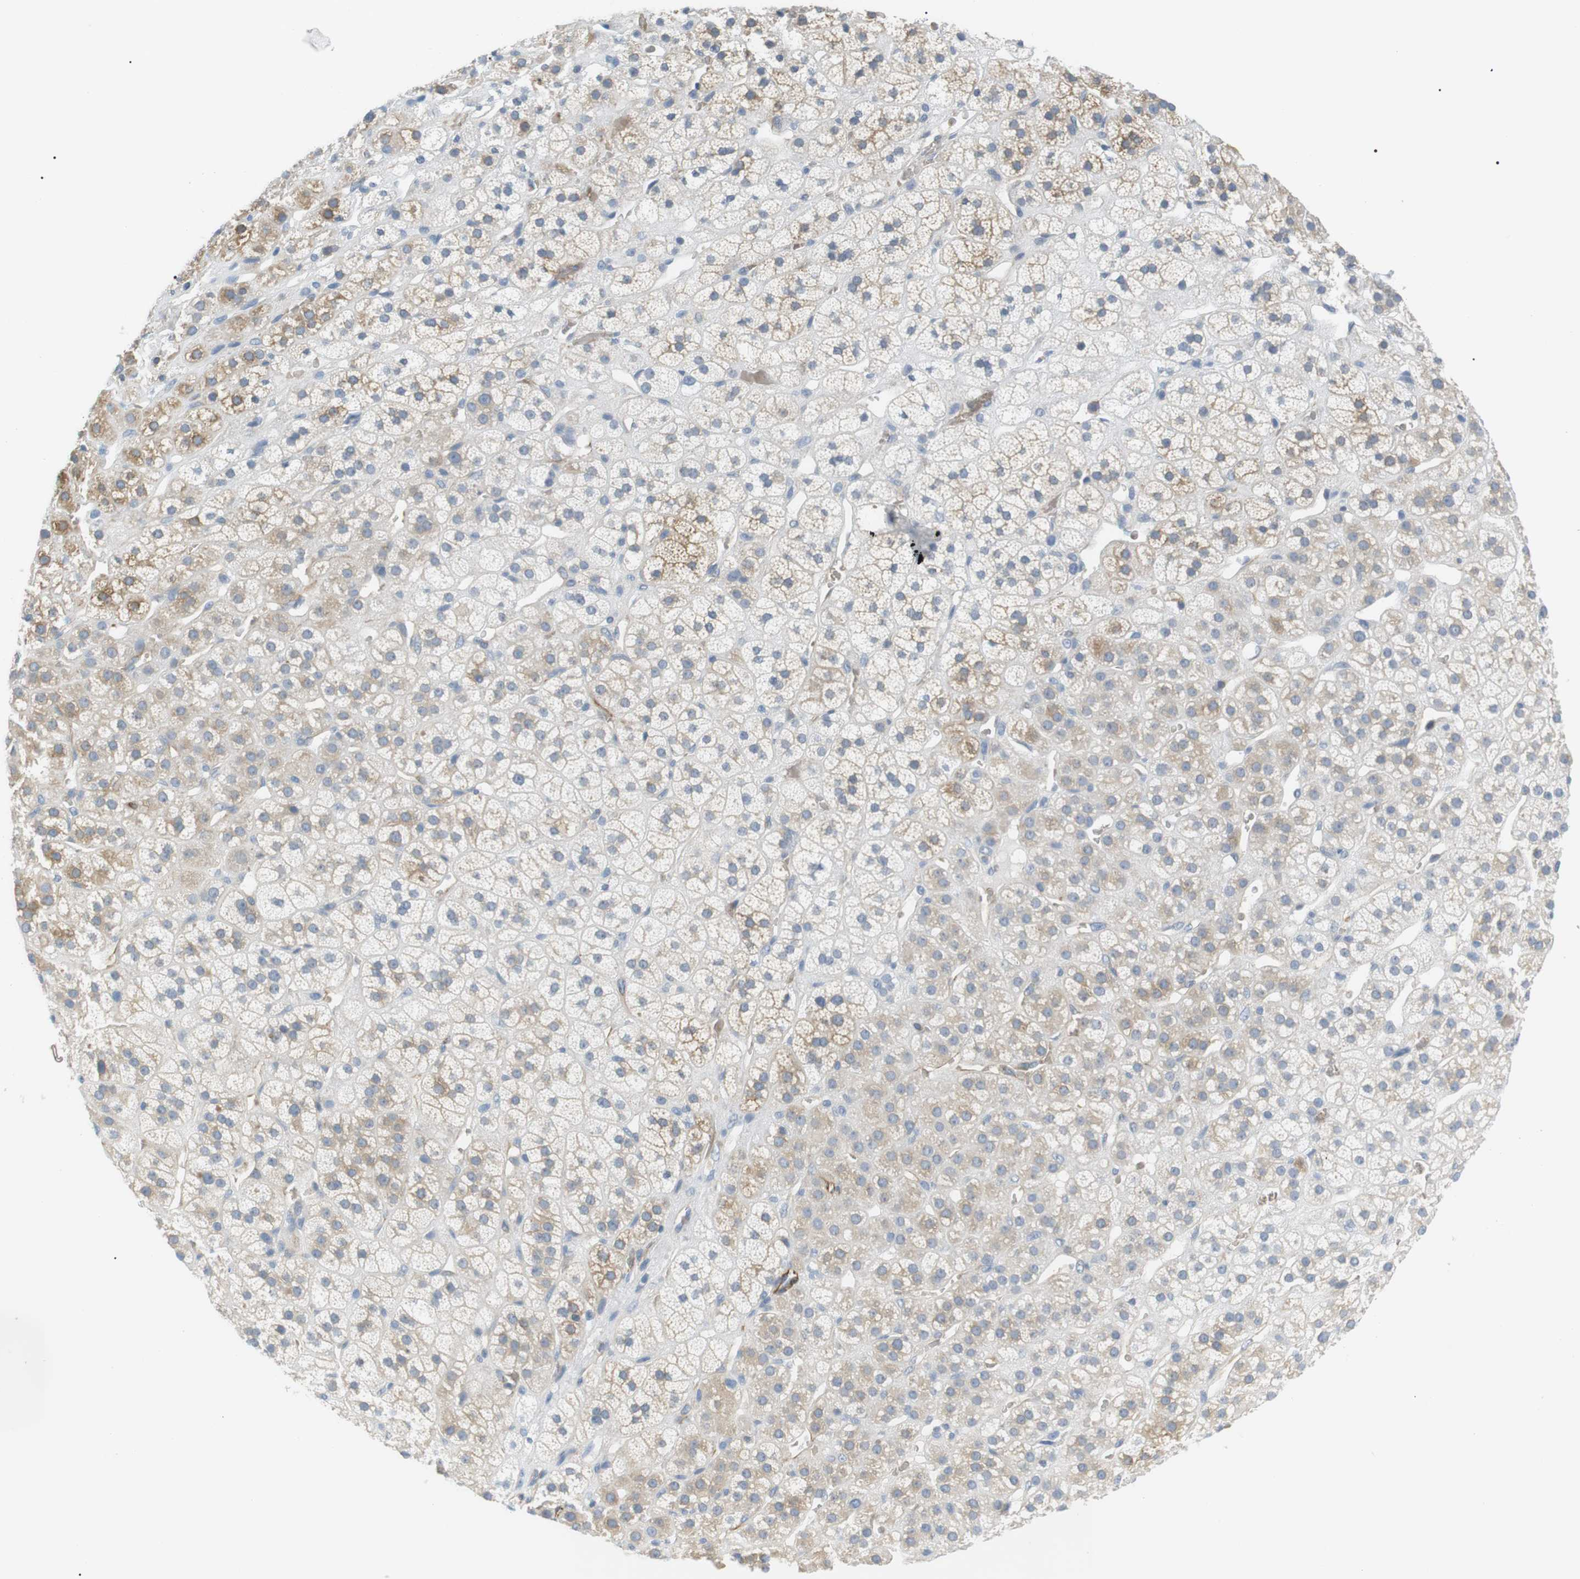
{"staining": {"intensity": "moderate", "quantity": "25%-75%", "location": "cytoplasmic/membranous"}, "tissue": "adrenal gland", "cell_type": "Glandular cells", "image_type": "normal", "snomed": [{"axis": "morphology", "description": "Normal tissue, NOS"}, {"axis": "topography", "description": "Adrenal gland"}], "caption": "Immunohistochemistry staining of benign adrenal gland, which demonstrates medium levels of moderate cytoplasmic/membranous staining in approximately 25%-75% of glandular cells indicating moderate cytoplasmic/membranous protein positivity. The staining was performed using DAB (3,3'-diaminobenzidine) (brown) for protein detection and nuclei were counterstained in hematoxylin (blue).", "gene": "ADCY10", "patient": {"sex": "male", "age": 56}}